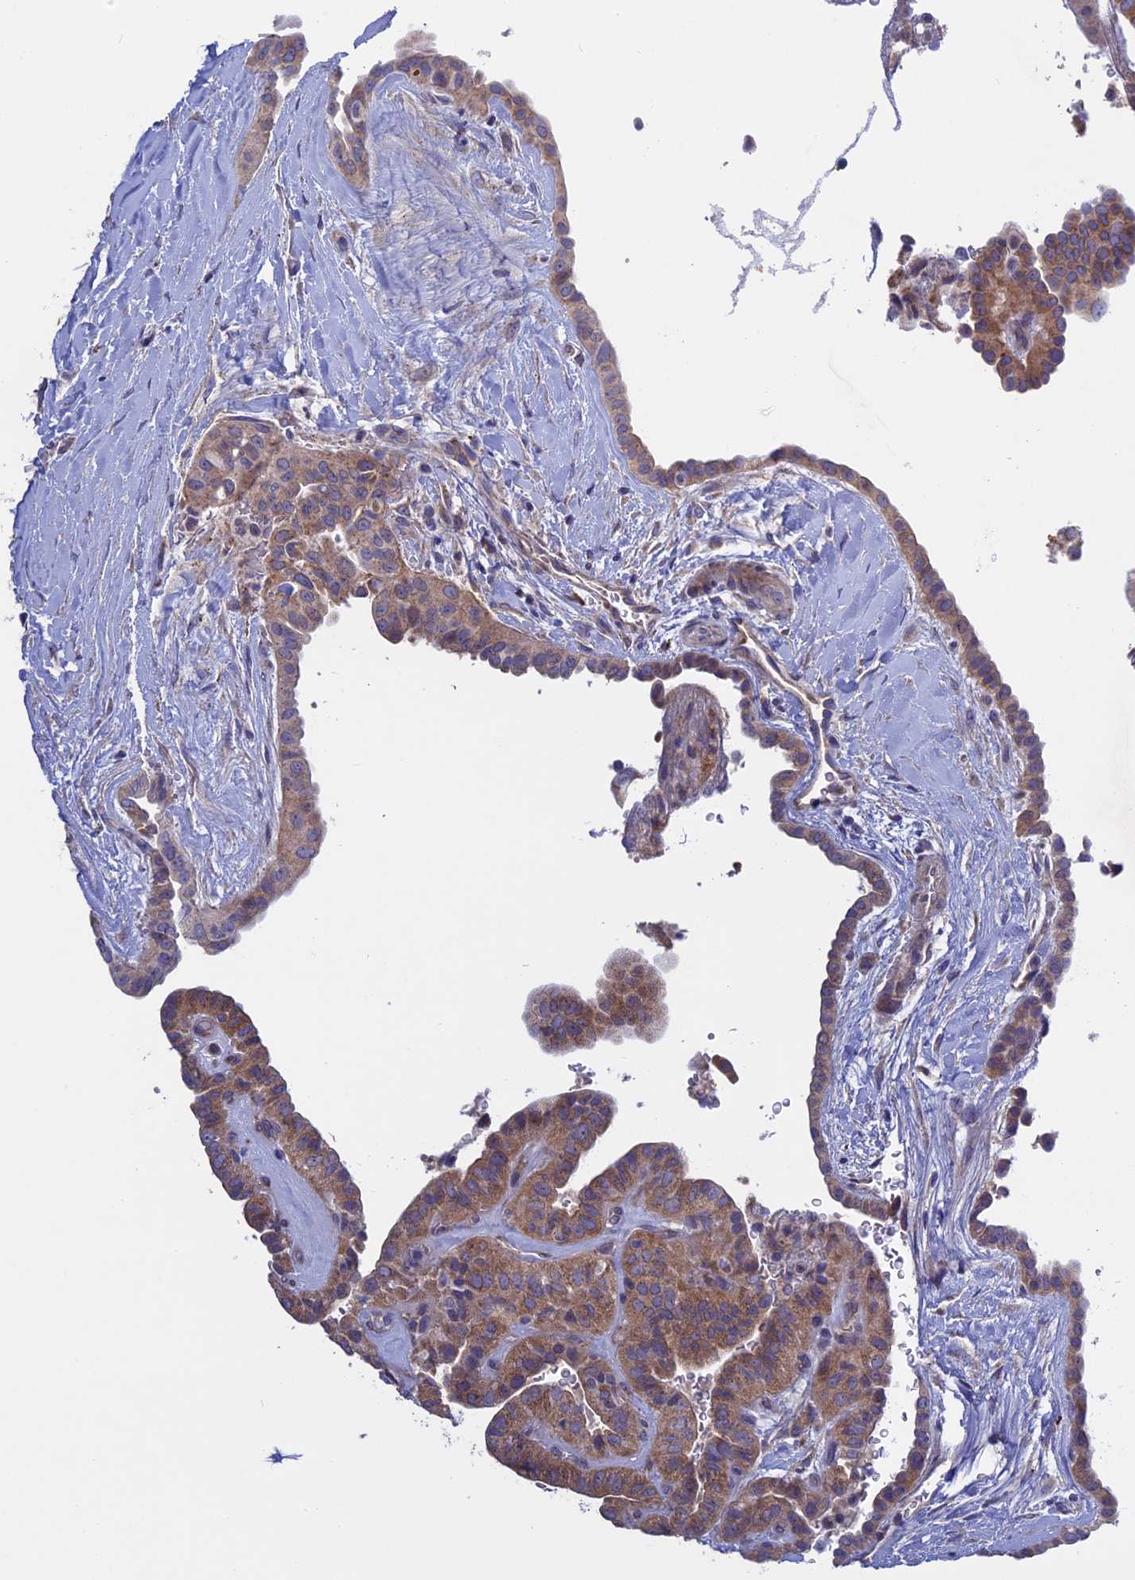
{"staining": {"intensity": "moderate", "quantity": ">75%", "location": "cytoplasmic/membranous"}, "tissue": "thyroid cancer", "cell_type": "Tumor cells", "image_type": "cancer", "snomed": [{"axis": "morphology", "description": "Papillary adenocarcinoma, NOS"}, {"axis": "topography", "description": "Thyroid gland"}], "caption": "This micrograph displays immunohistochemistry staining of papillary adenocarcinoma (thyroid), with medium moderate cytoplasmic/membranous positivity in about >75% of tumor cells.", "gene": "ETFDH", "patient": {"sex": "male", "age": 77}}